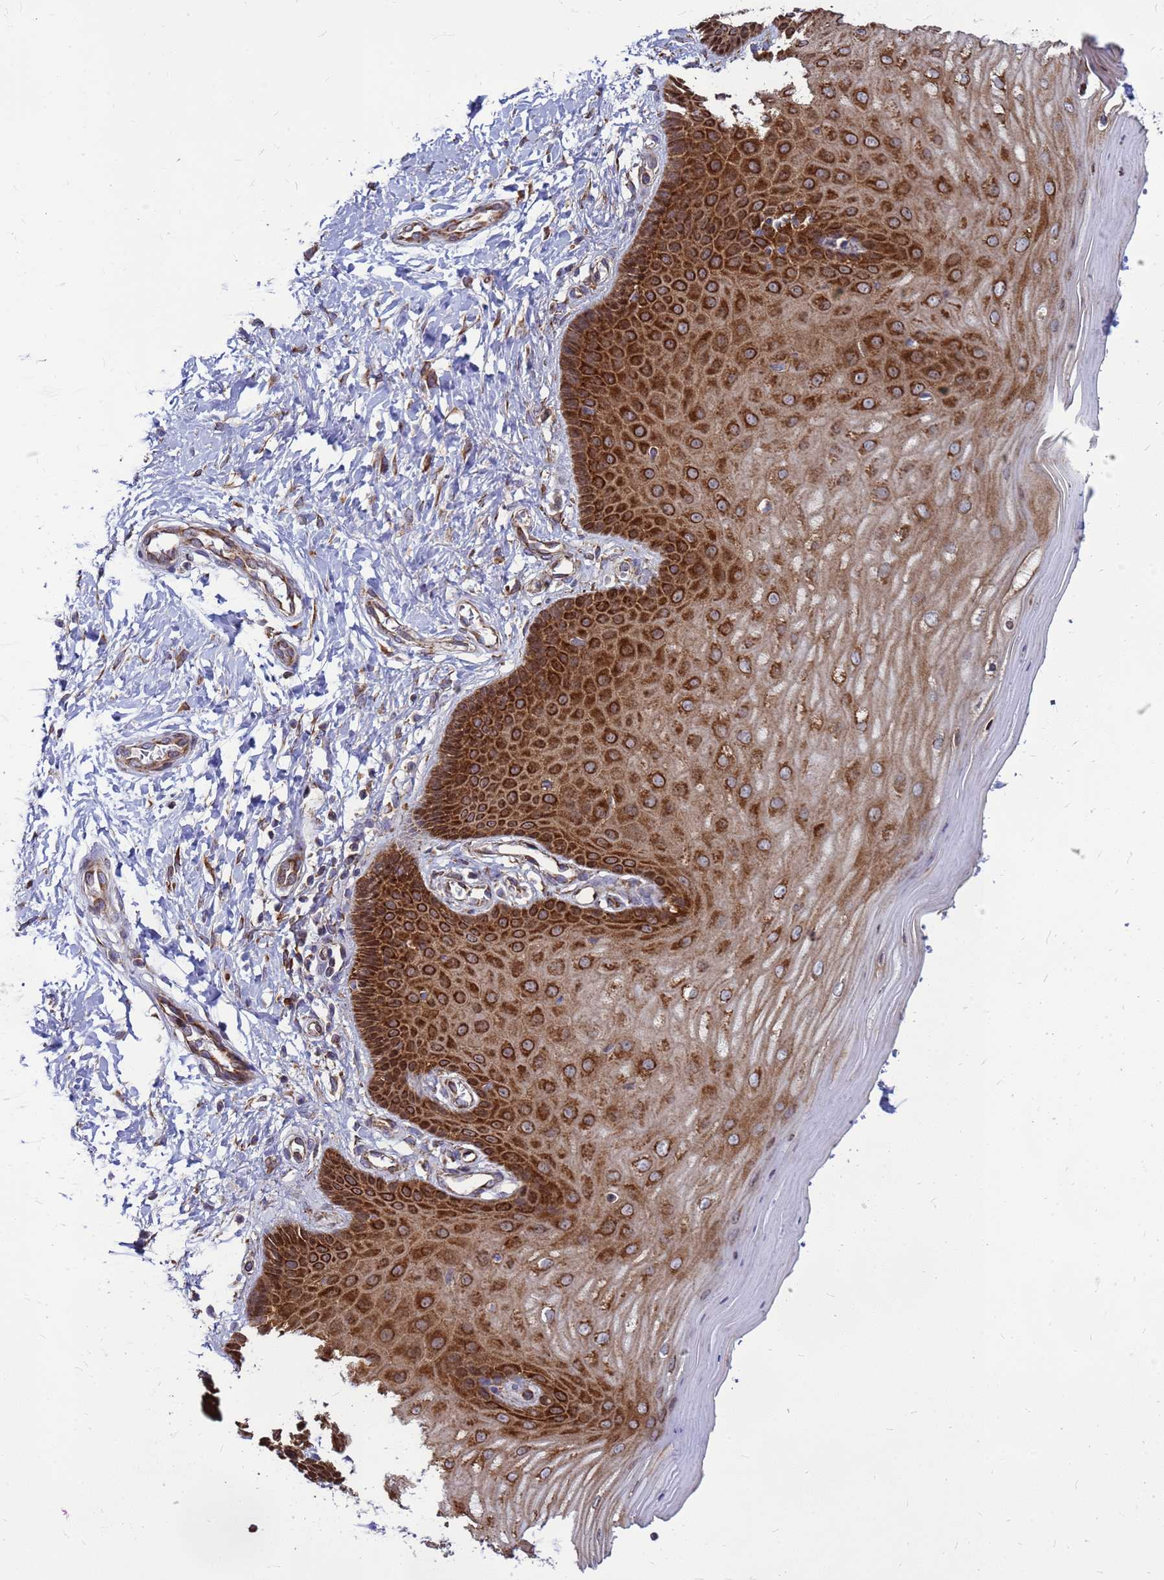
{"staining": {"intensity": "moderate", "quantity": "25%-75%", "location": "cytoplasmic/membranous"}, "tissue": "cervix", "cell_type": "Glandular cells", "image_type": "normal", "snomed": [{"axis": "morphology", "description": "Normal tissue, NOS"}, {"axis": "topography", "description": "Cervix"}], "caption": "Immunohistochemical staining of benign cervix displays 25%-75% levels of moderate cytoplasmic/membranous protein staining in approximately 25%-75% of glandular cells.", "gene": "FSTL4", "patient": {"sex": "female", "age": 55}}